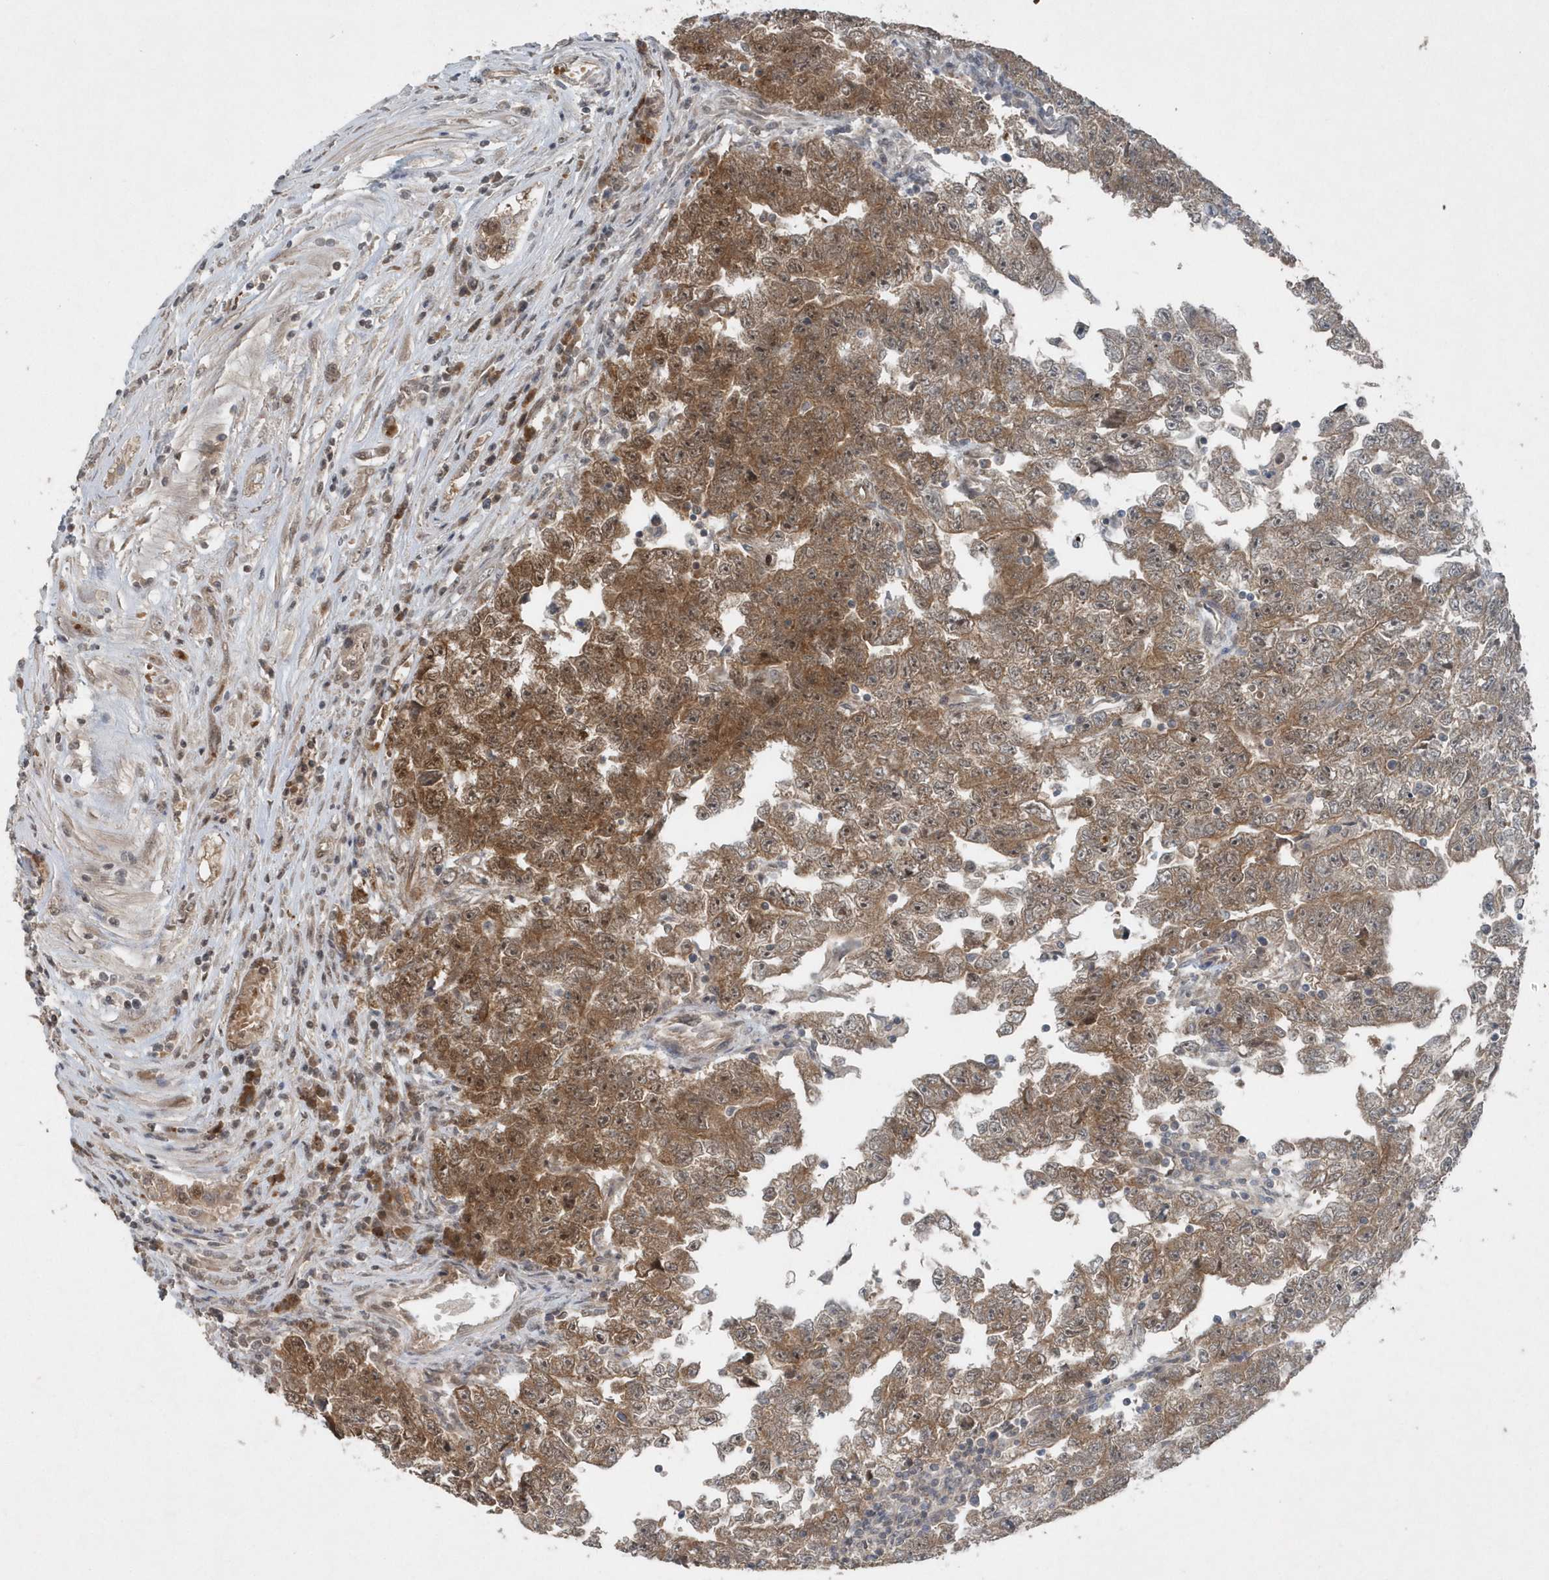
{"staining": {"intensity": "moderate", "quantity": ">75%", "location": "cytoplasmic/membranous"}, "tissue": "testis cancer", "cell_type": "Tumor cells", "image_type": "cancer", "snomed": [{"axis": "morphology", "description": "Carcinoma, Embryonal, NOS"}, {"axis": "topography", "description": "Testis"}], "caption": "Testis cancer (embryonal carcinoma) tissue exhibits moderate cytoplasmic/membranous positivity in about >75% of tumor cells Ihc stains the protein of interest in brown and the nuclei are stained blue.", "gene": "QTRT2", "patient": {"sex": "male", "age": 25}}